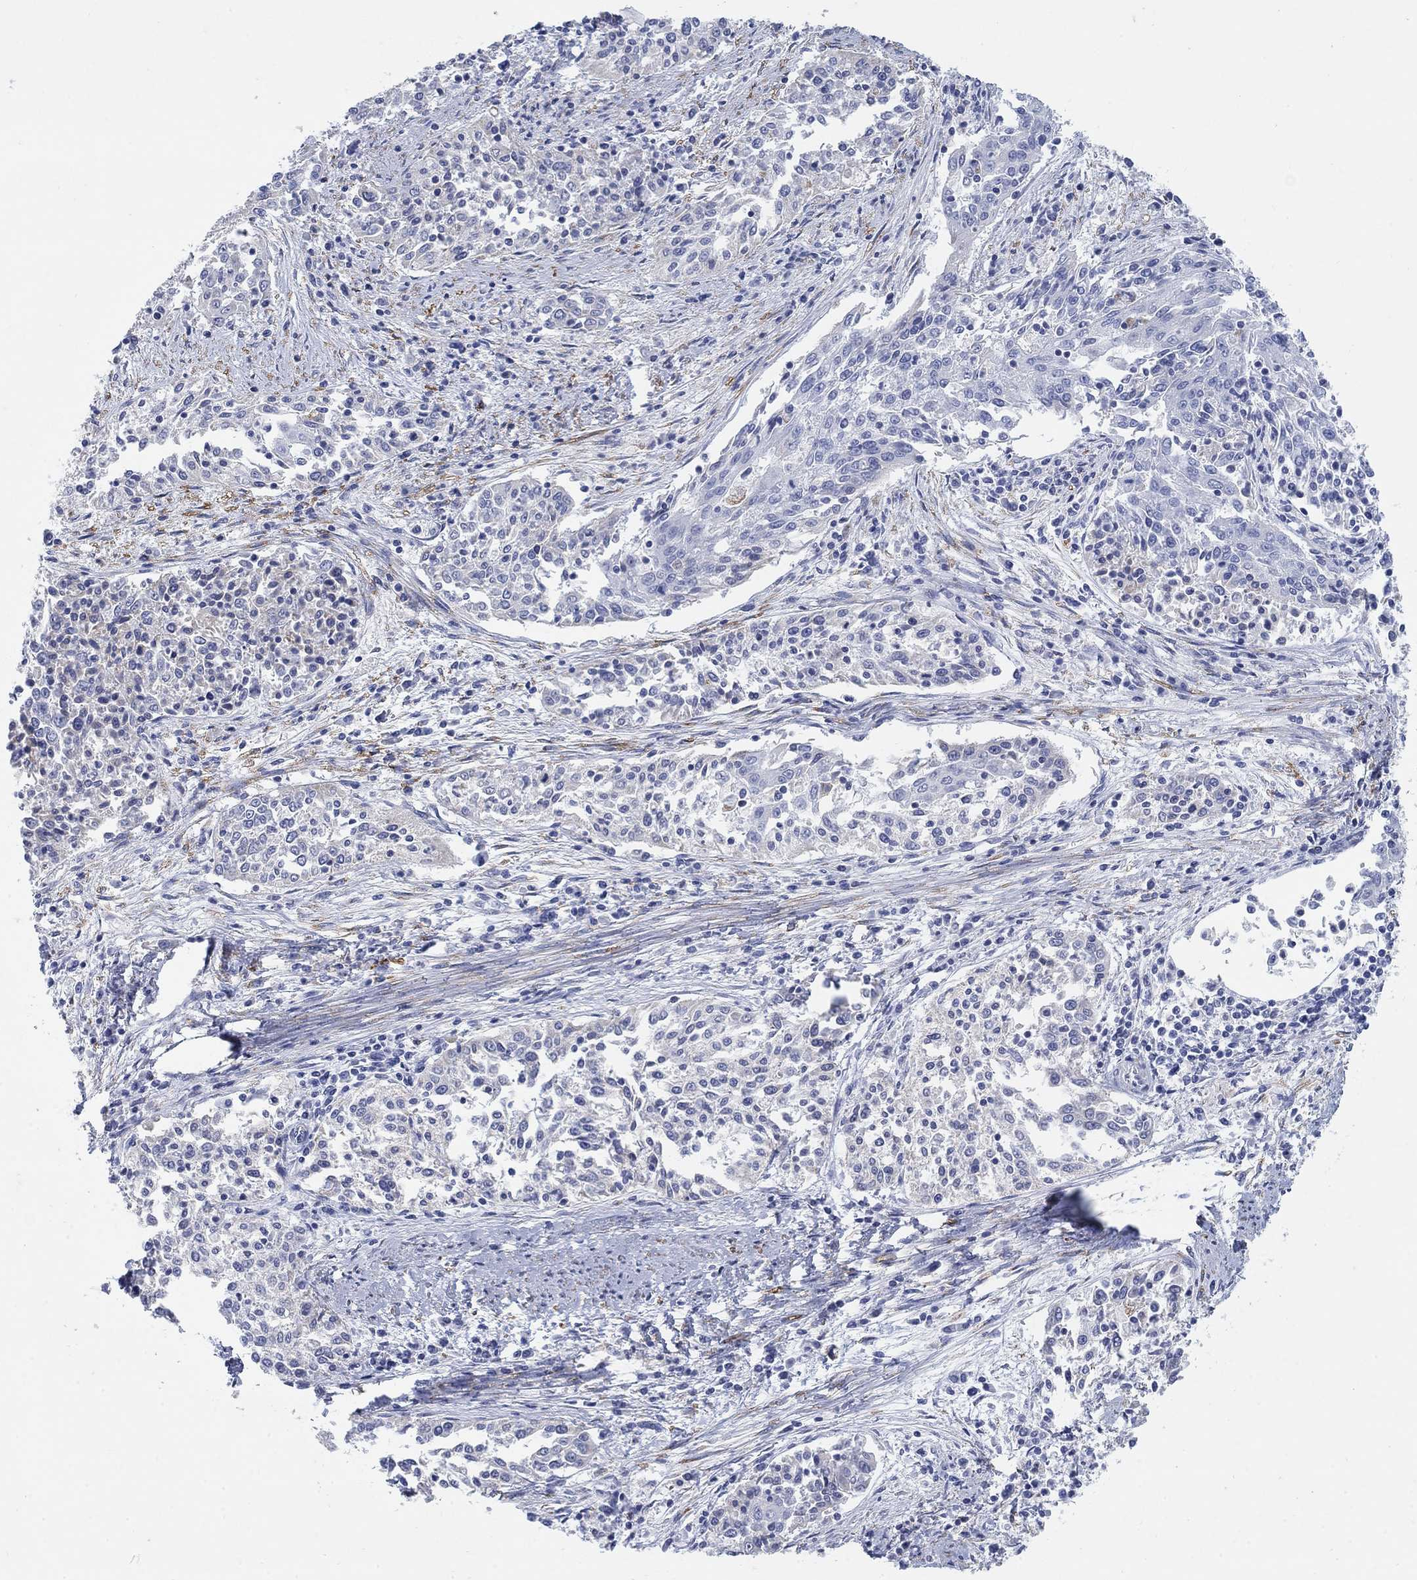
{"staining": {"intensity": "negative", "quantity": "none", "location": "none"}, "tissue": "cervical cancer", "cell_type": "Tumor cells", "image_type": "cancer", "snomed": [{"axis": "morphology", "description": "Squamous cell carcinoma, NOS"}, {"axis": "topography", "description": "Cervix"}], "caption": "Immunohistochemistry (IHC) histopathology image of neoplastic tissue: human squamous cell carcinoma (cervical) stained with DAB (3,3'-diaminobenzidine) reveals no significant protein staining in tumor cells.", "gene": "SCCPDH", "patient": {"sex": "female", "age": 41}}